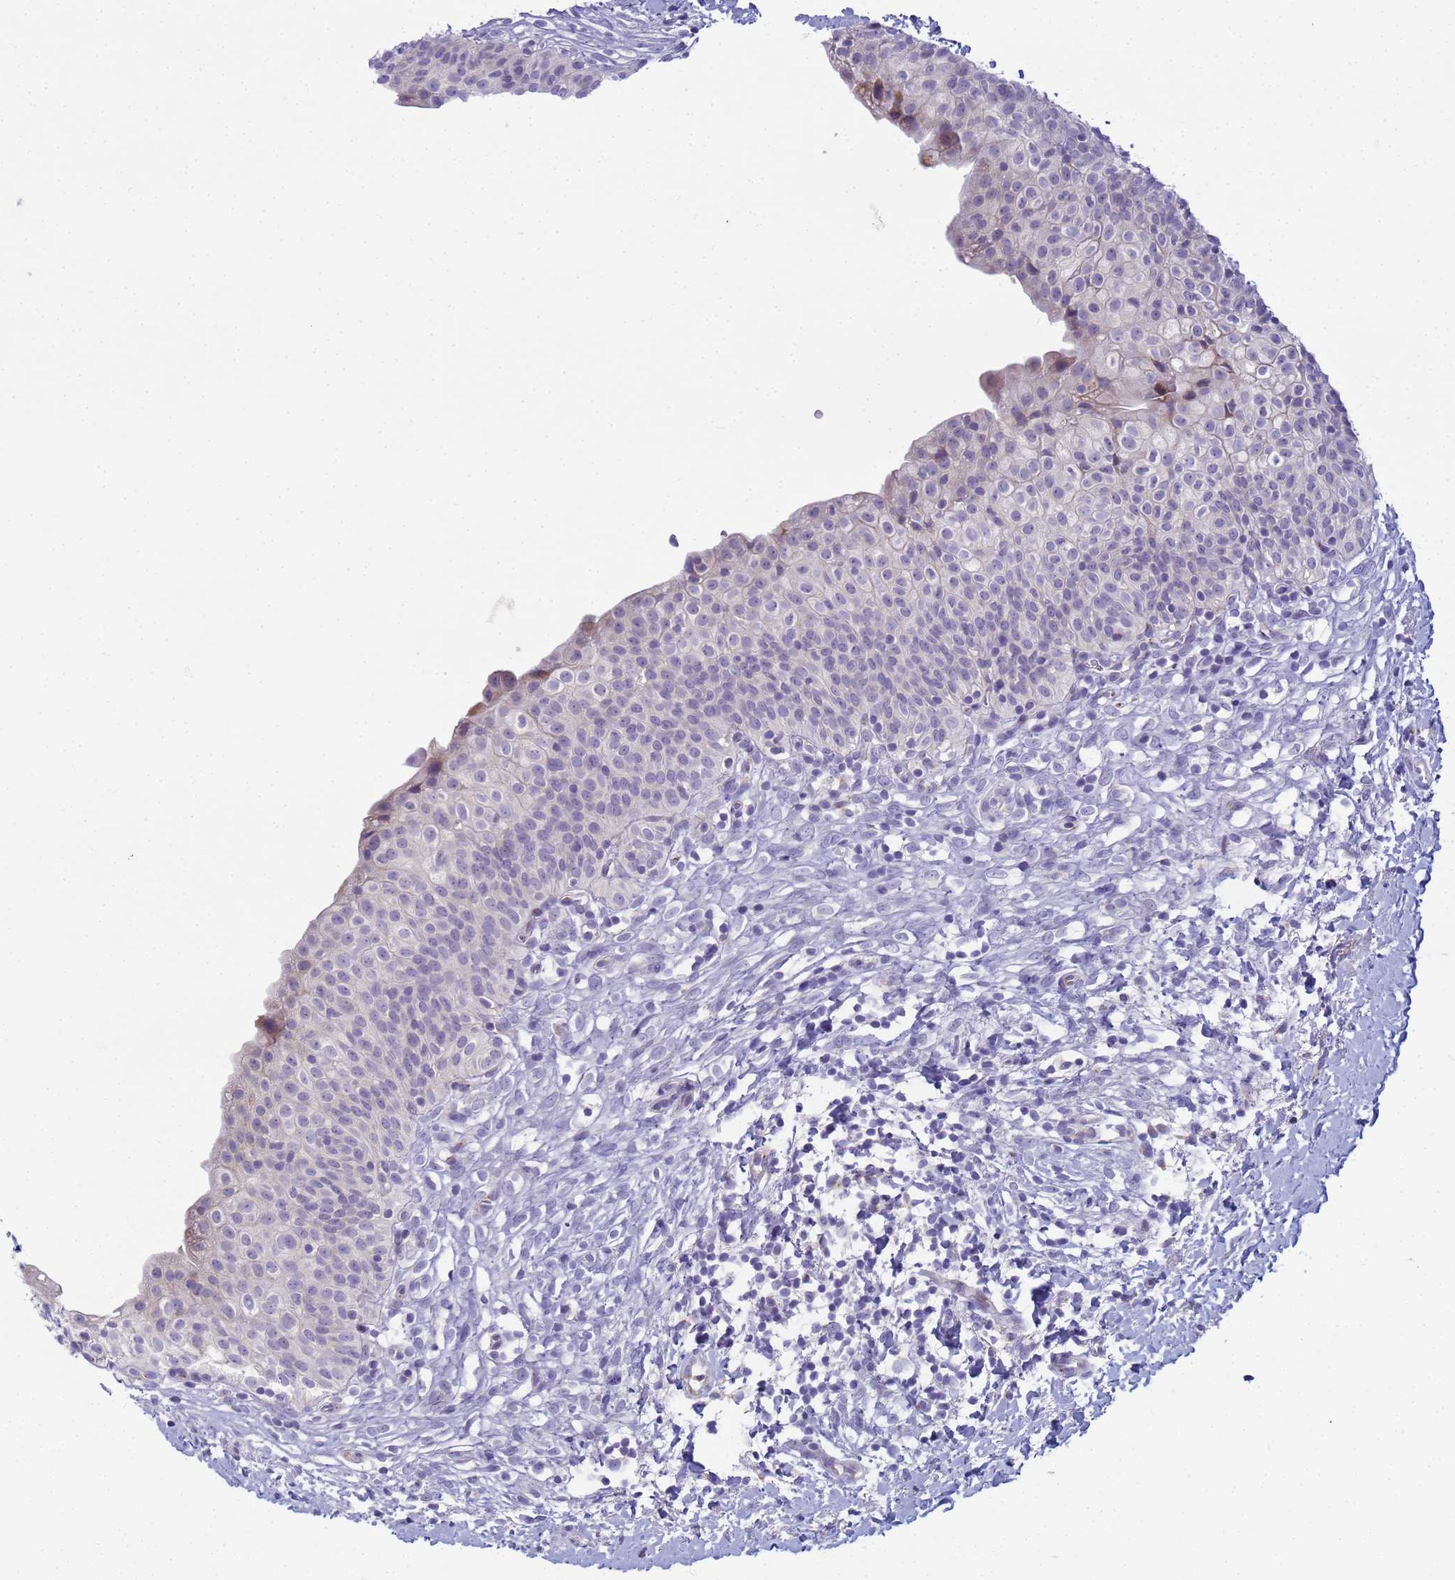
{"staining": {"intensity": "negative", "quantity": "none", "location": "none"}, "tissue": "urinary bladder", "cell_type": "Urothelial cells", "image_type": "normal", "snomed": [{"axis": "morphology", "description": "Normal tissue, NOS"}, {"axis": "topography", "description": "Urinary bladder"}], "caption": "Urothelial cells are negative for protein expression in unremarkable human urinary bladder. (DAB (3,3'-diaminobenzidine) immunohistochemistry (IHC) with hematoxylin counter stain).", "gene": "CR1", "patient": {"sex": "male", "age": 55}}